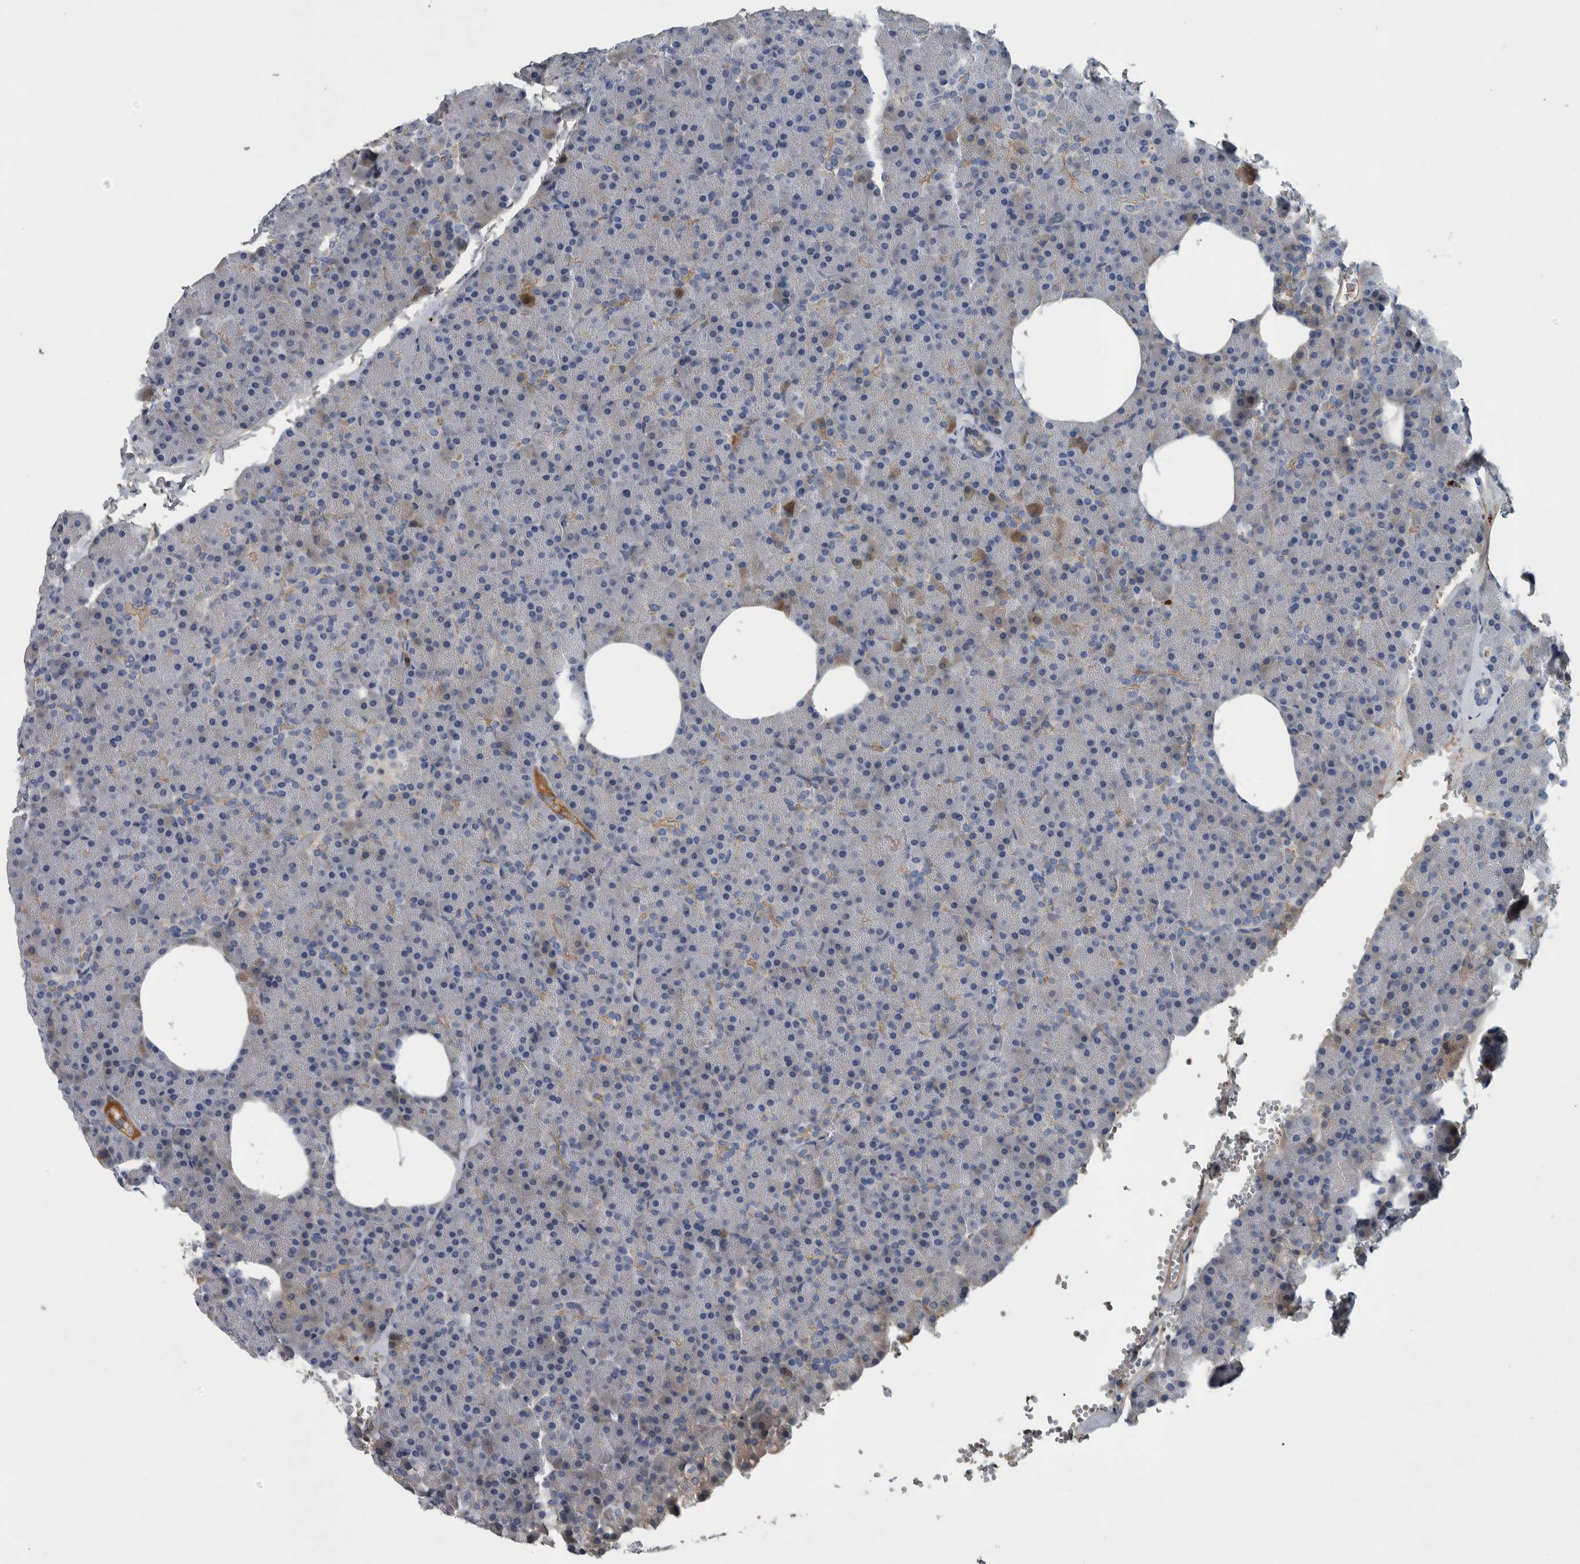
{"staining": {"intensity": "weak", "quantity": "<25%", "location": "cytoplasmic/membranous"}, "tissue": "pancreas", "cell_type": "Exocrine glandular cells", "image_type": "normal", "snomed": [{"axis": "morphology", "description": "Normal tissue, NOS"}, {"axis": "morphology", "description": "Carcinoid, malignant, NOS"}, {"axis": "topography", "description": "Pancreas"}], "caption": "Pancreas stained for a protein using IHC demonstrates no expression exocrine glandular cells.", "gene": "SERPINC1", "patient": {"sex": "female", "age": 35}}